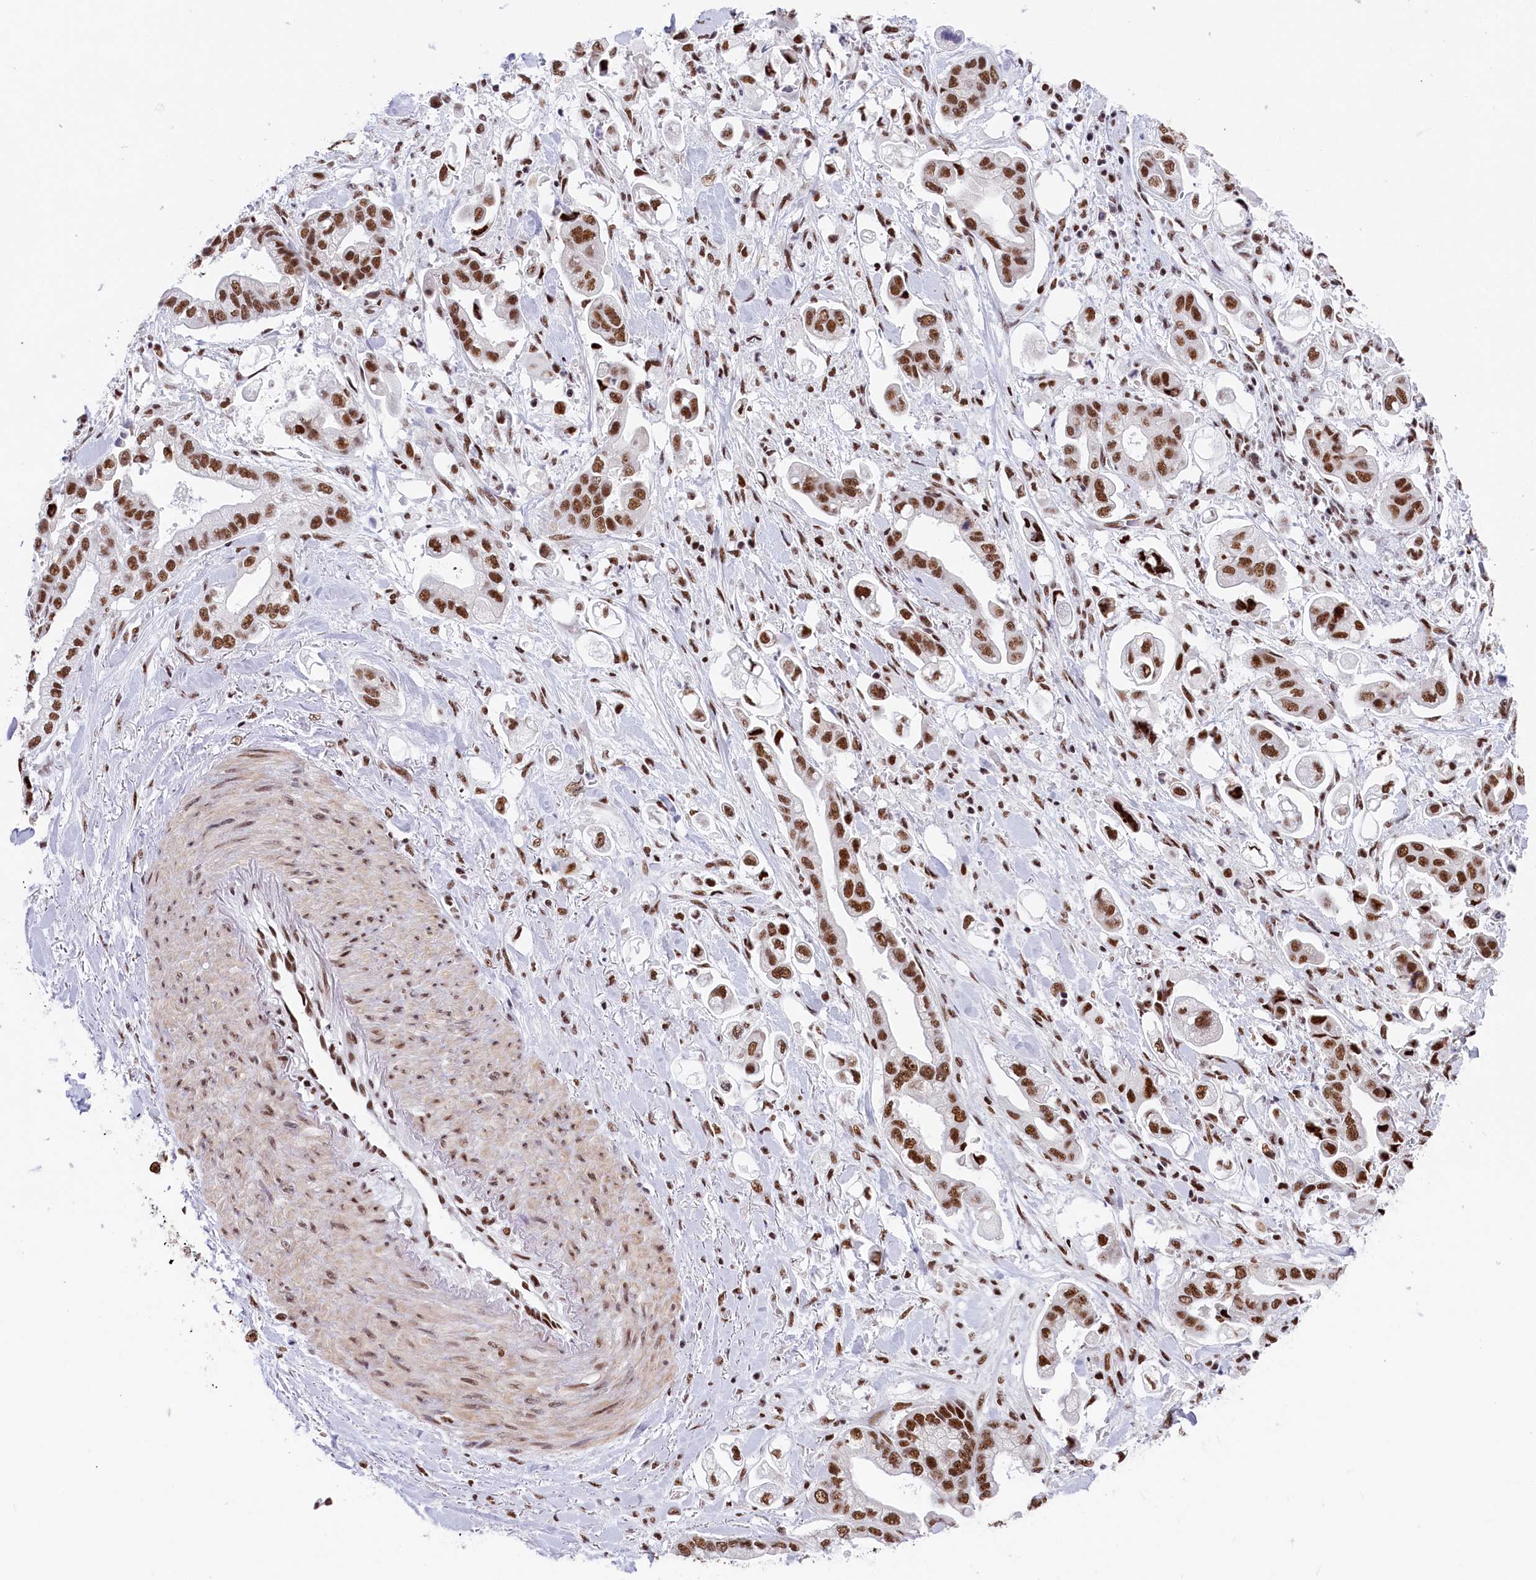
{"staining": {"intensity": "strong", "quantity": ">75%", "location": "nuclear"}, "tissue": "stomach cancer", "cell_type": "Tumor cells", "image_type": "cancer", "snomed": [{"axis": "morphology", "description": "Adenocarcinoma, NOS"}, {"axis": "topography", "description": "Stomach"}], "caption": "The histopathology image demonstrates immunohistochemical staining of stomach adenocarcinoma. There is strong nuclear positivity is seen in approximately >75% of tumor cells.", "gene": "SNRNP70", "patient": {"sex": "male", "age": 62}}